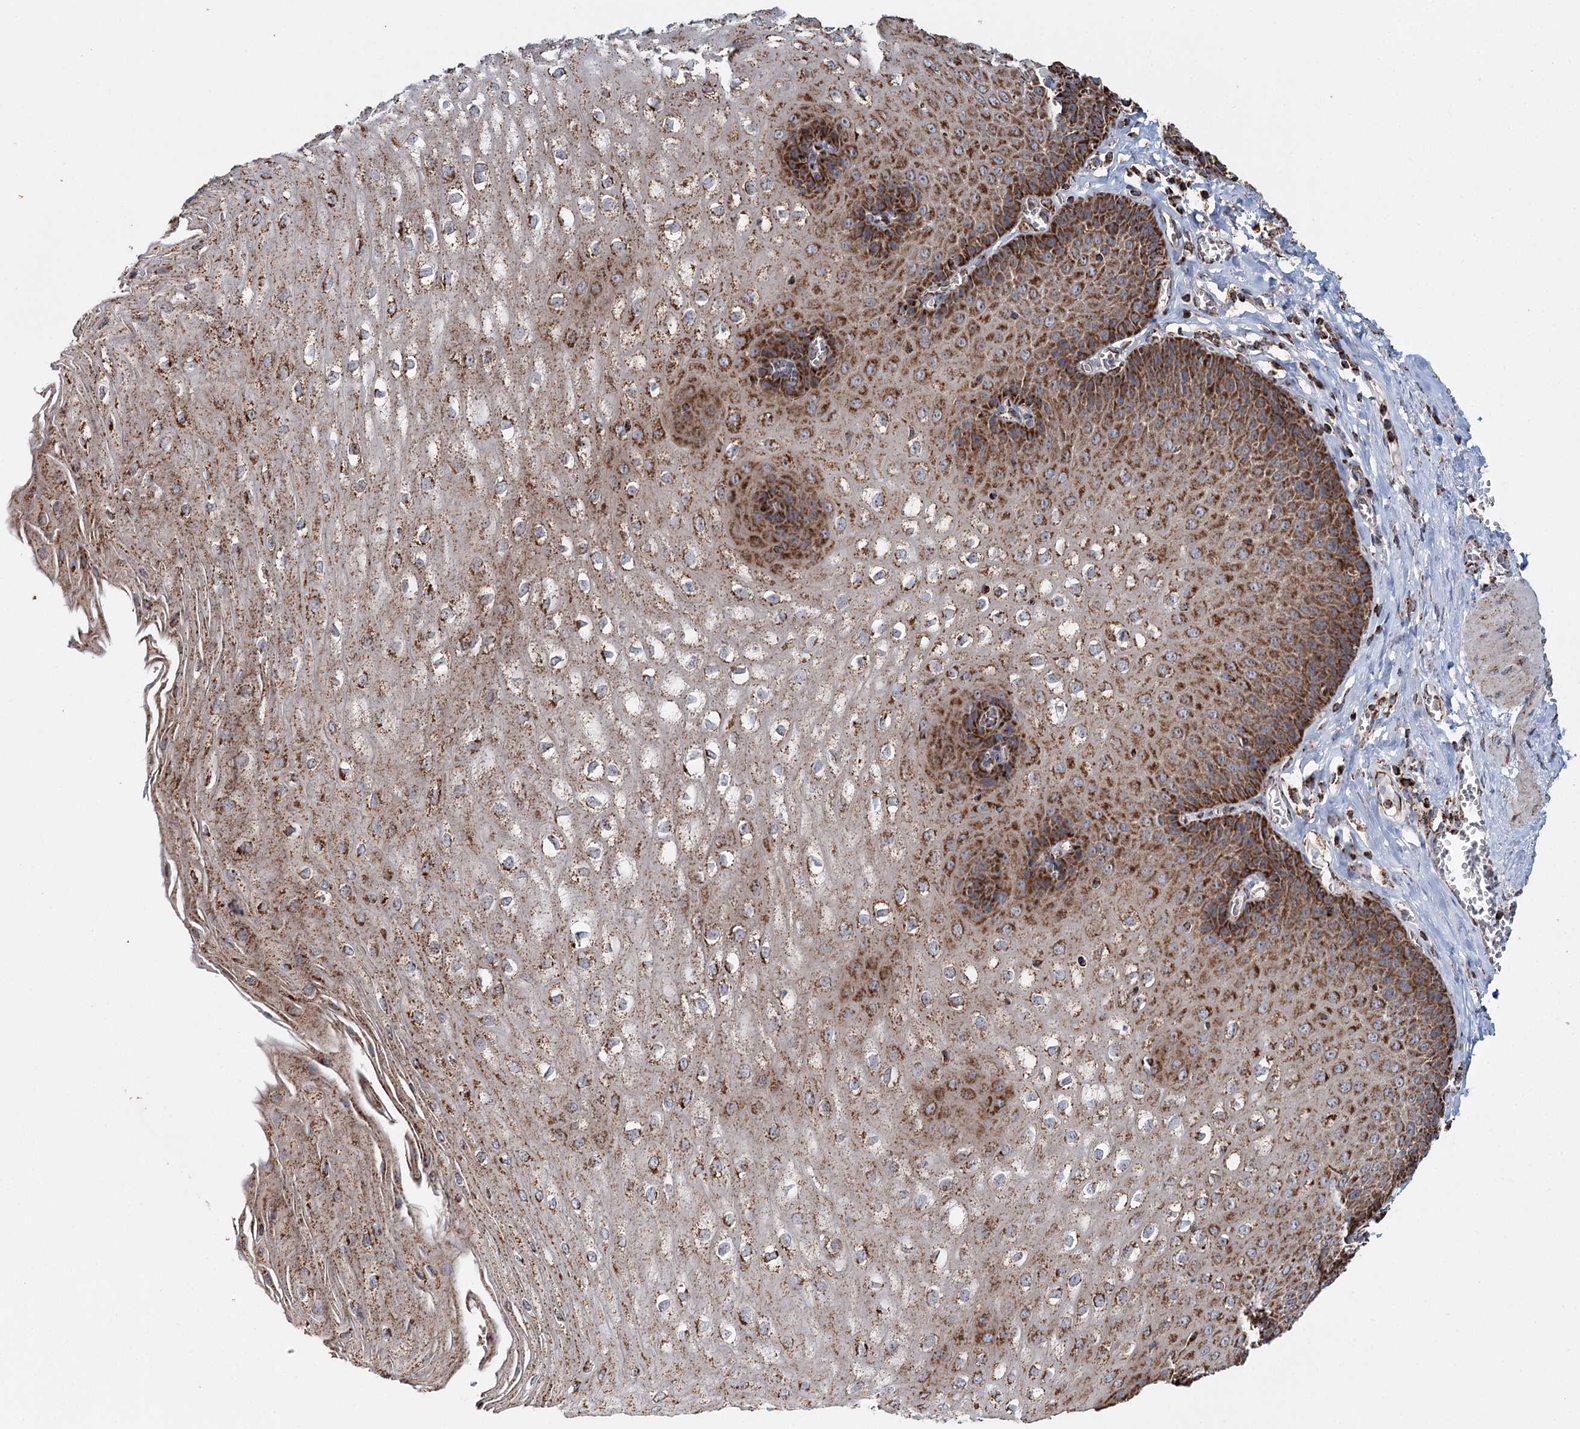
{"staining": {"intensity": "strong", "quantity": ">75%", "location": "cytoplasmic/membranous"}, "tissue": "esophagus", "cell_type": "Squamous epithelial cells", "image_type": "normal", "snomed": [{"axis": "morphology", "description": "Normal tissue, NOS"}, {"axis": "topography", "description": "Esophagus"}], "caption": "Human esophagus stained with a brown dye shows strong cytoplasmic/membranous positive positivity in about >75% of squamous epithelial cells.", "gene": "APH1A", "patient": {"sex": "male", "age": 60}}